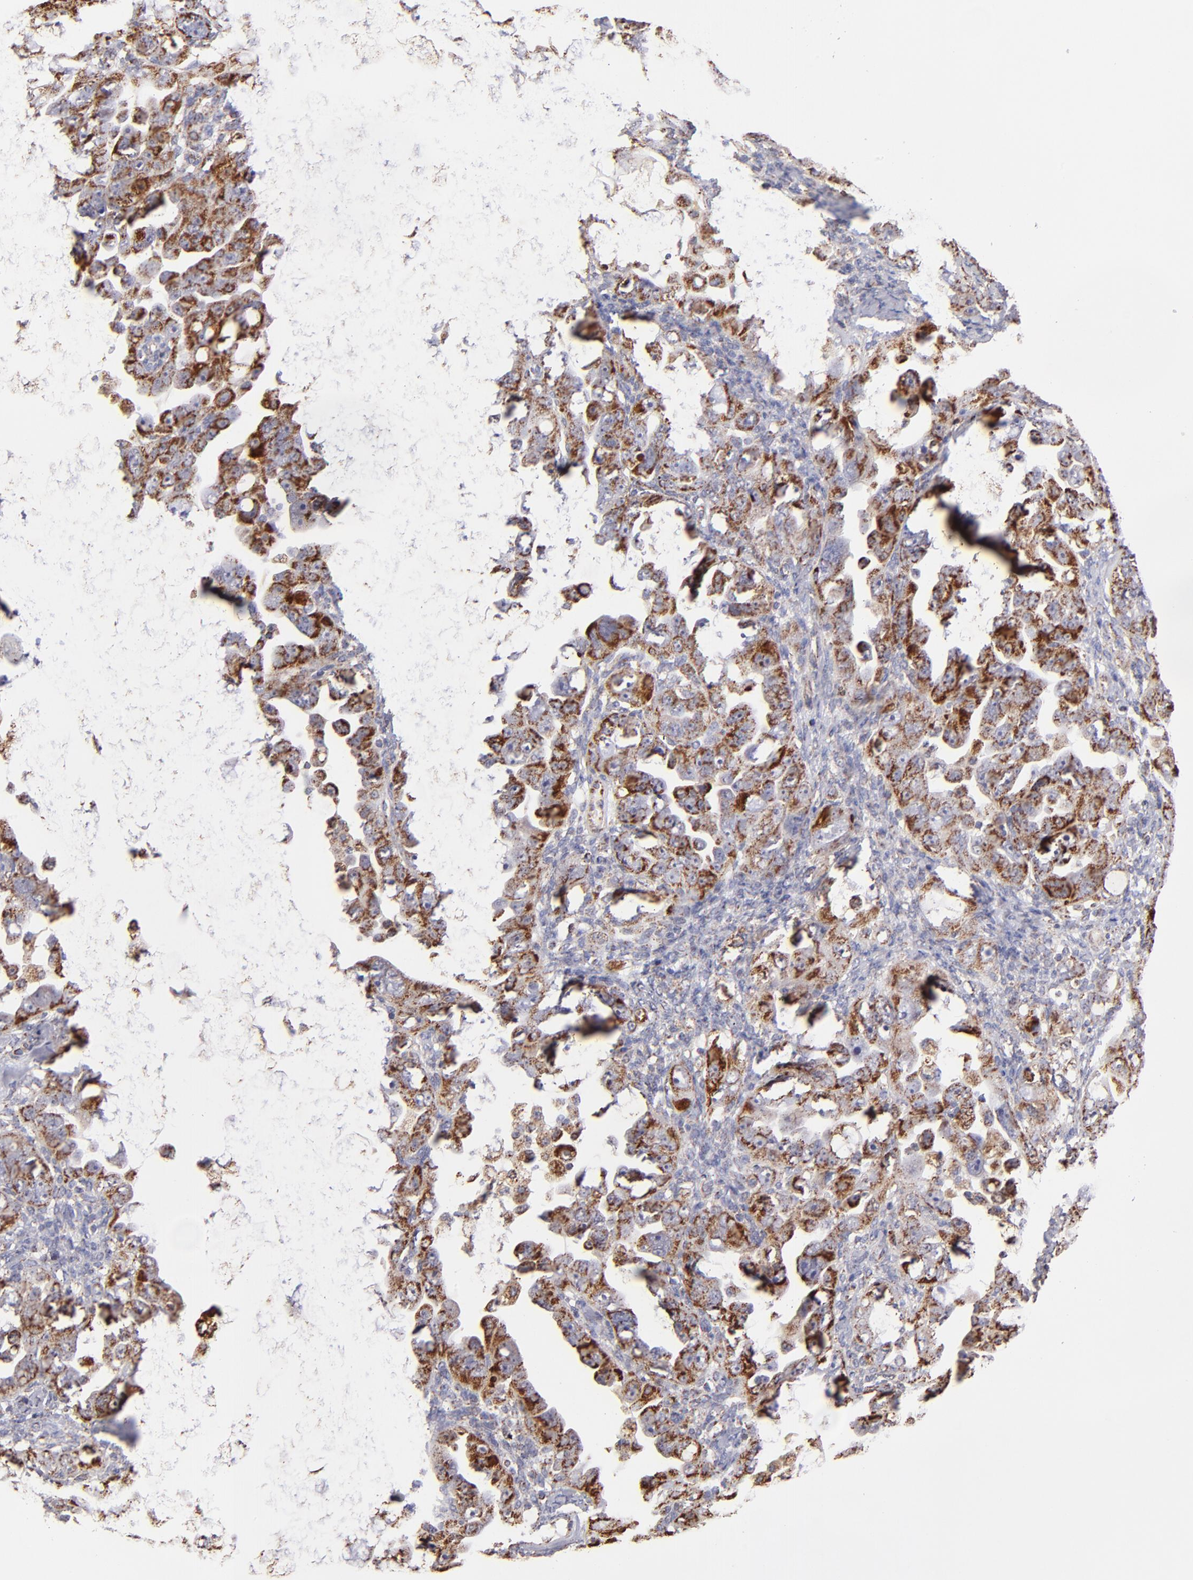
{"staining": {"intensity": "moderate", "quantity": ">75%", "location": "cytoplasmic/membranous"}, "tissue": "ovarian cancer", "cell_type": "Tumor cells", "image_type": "cancer", "snomed": [{"axis": "morphology", "description": "Cystadenocarcinoma, serous, NOS"}, {"axis": "topography", "description": "Ovary"}], "caption": "A brown stain highlights moderate cytoplasmic/membranous staining of a protein in human serous cystadenocarcinoma (ovarian) tumor cells.", "gene": "DLST", "patient": {"sex": "female", "age": 66}}